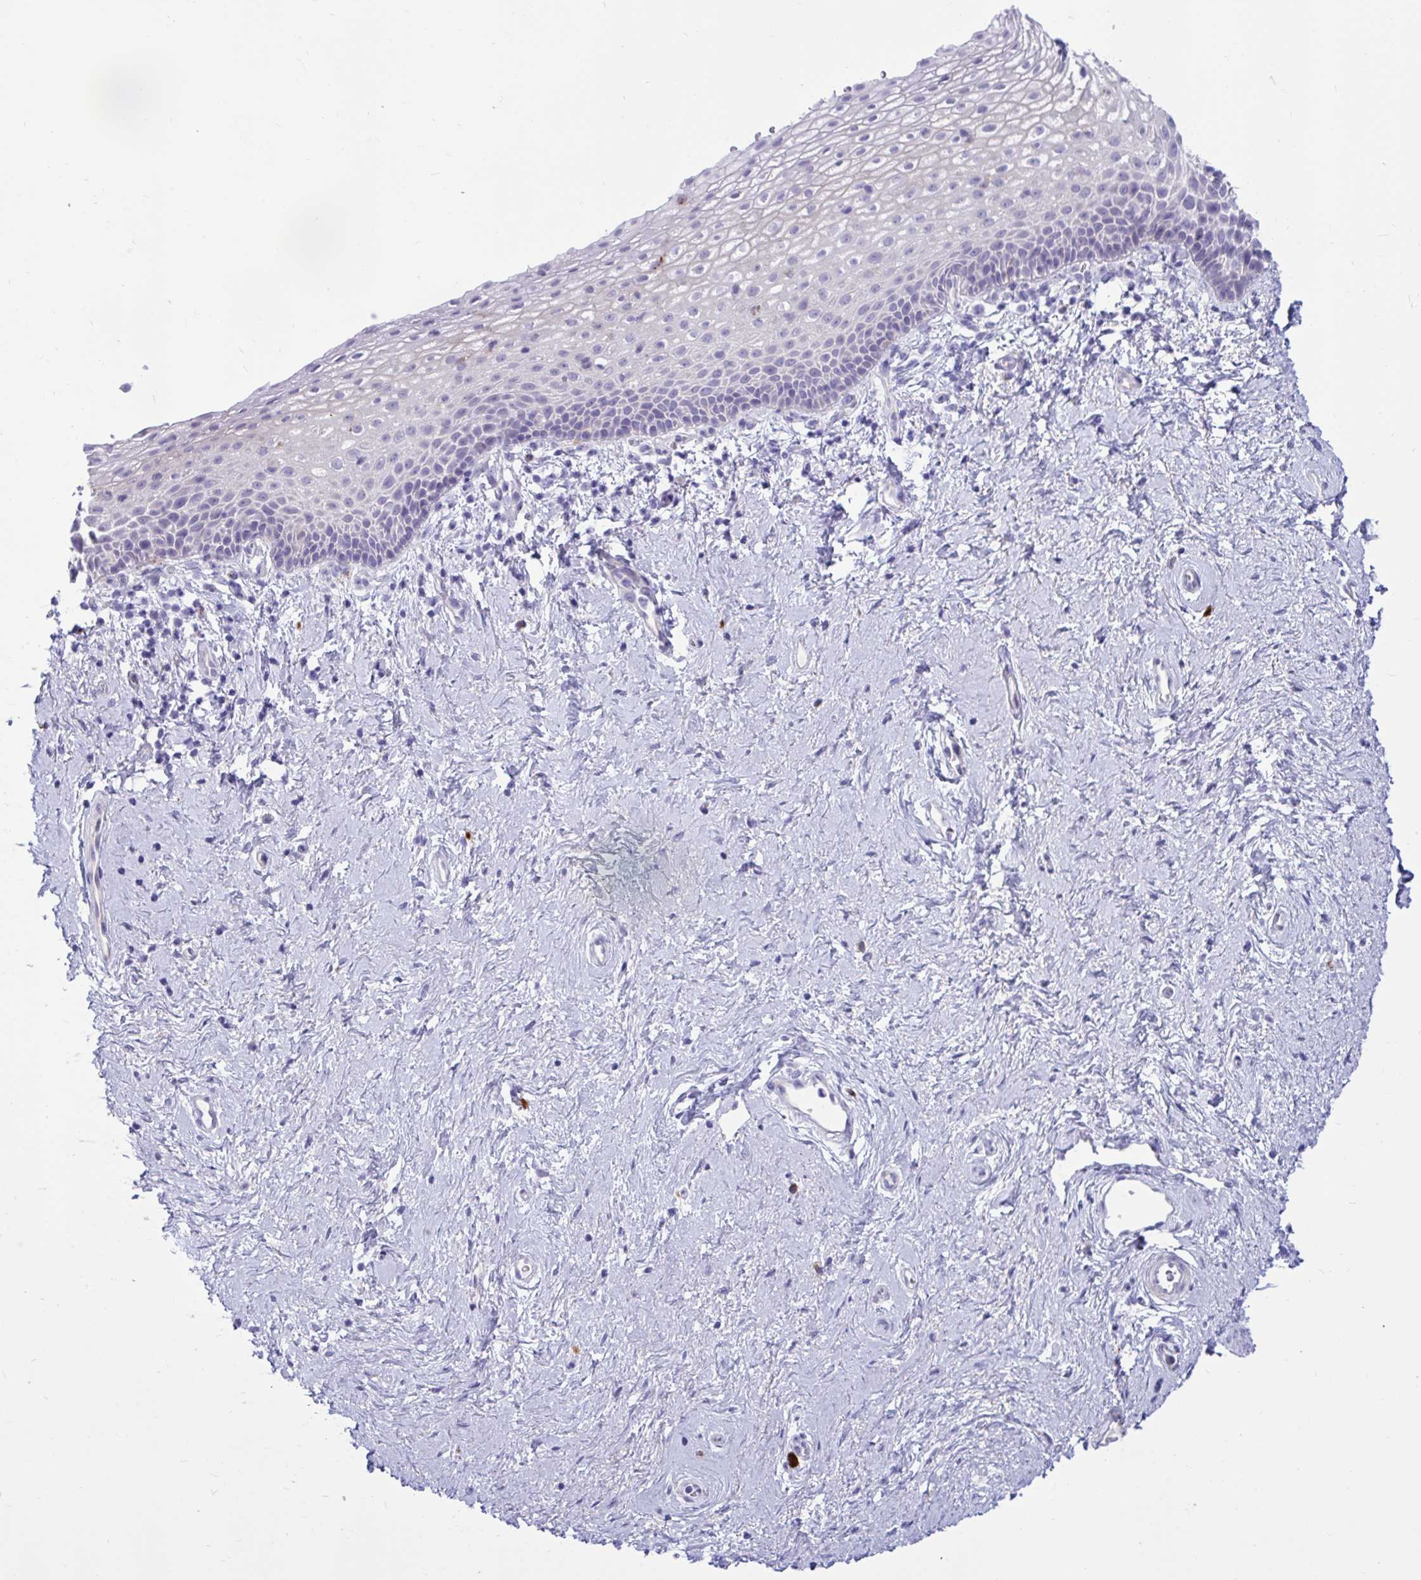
{"staining": {"intensity": "negative", "quantity": "none", "location": "none"}, "tissue": "vagina", "cell_type": "Squamous epithelial cells", "image_type": "normal", "snomed": [{"axis": "morphology", "description": "Normal tissue, NOS"}, {"axis": "topography", "description": "Vagina"}], "caption": "DAB immunohistochemical staining of benign vagina reveals no significant staining in squamous epithelial cells.", "gene": "FAM219B", "patient": {"sex": "female", "age": 61}}